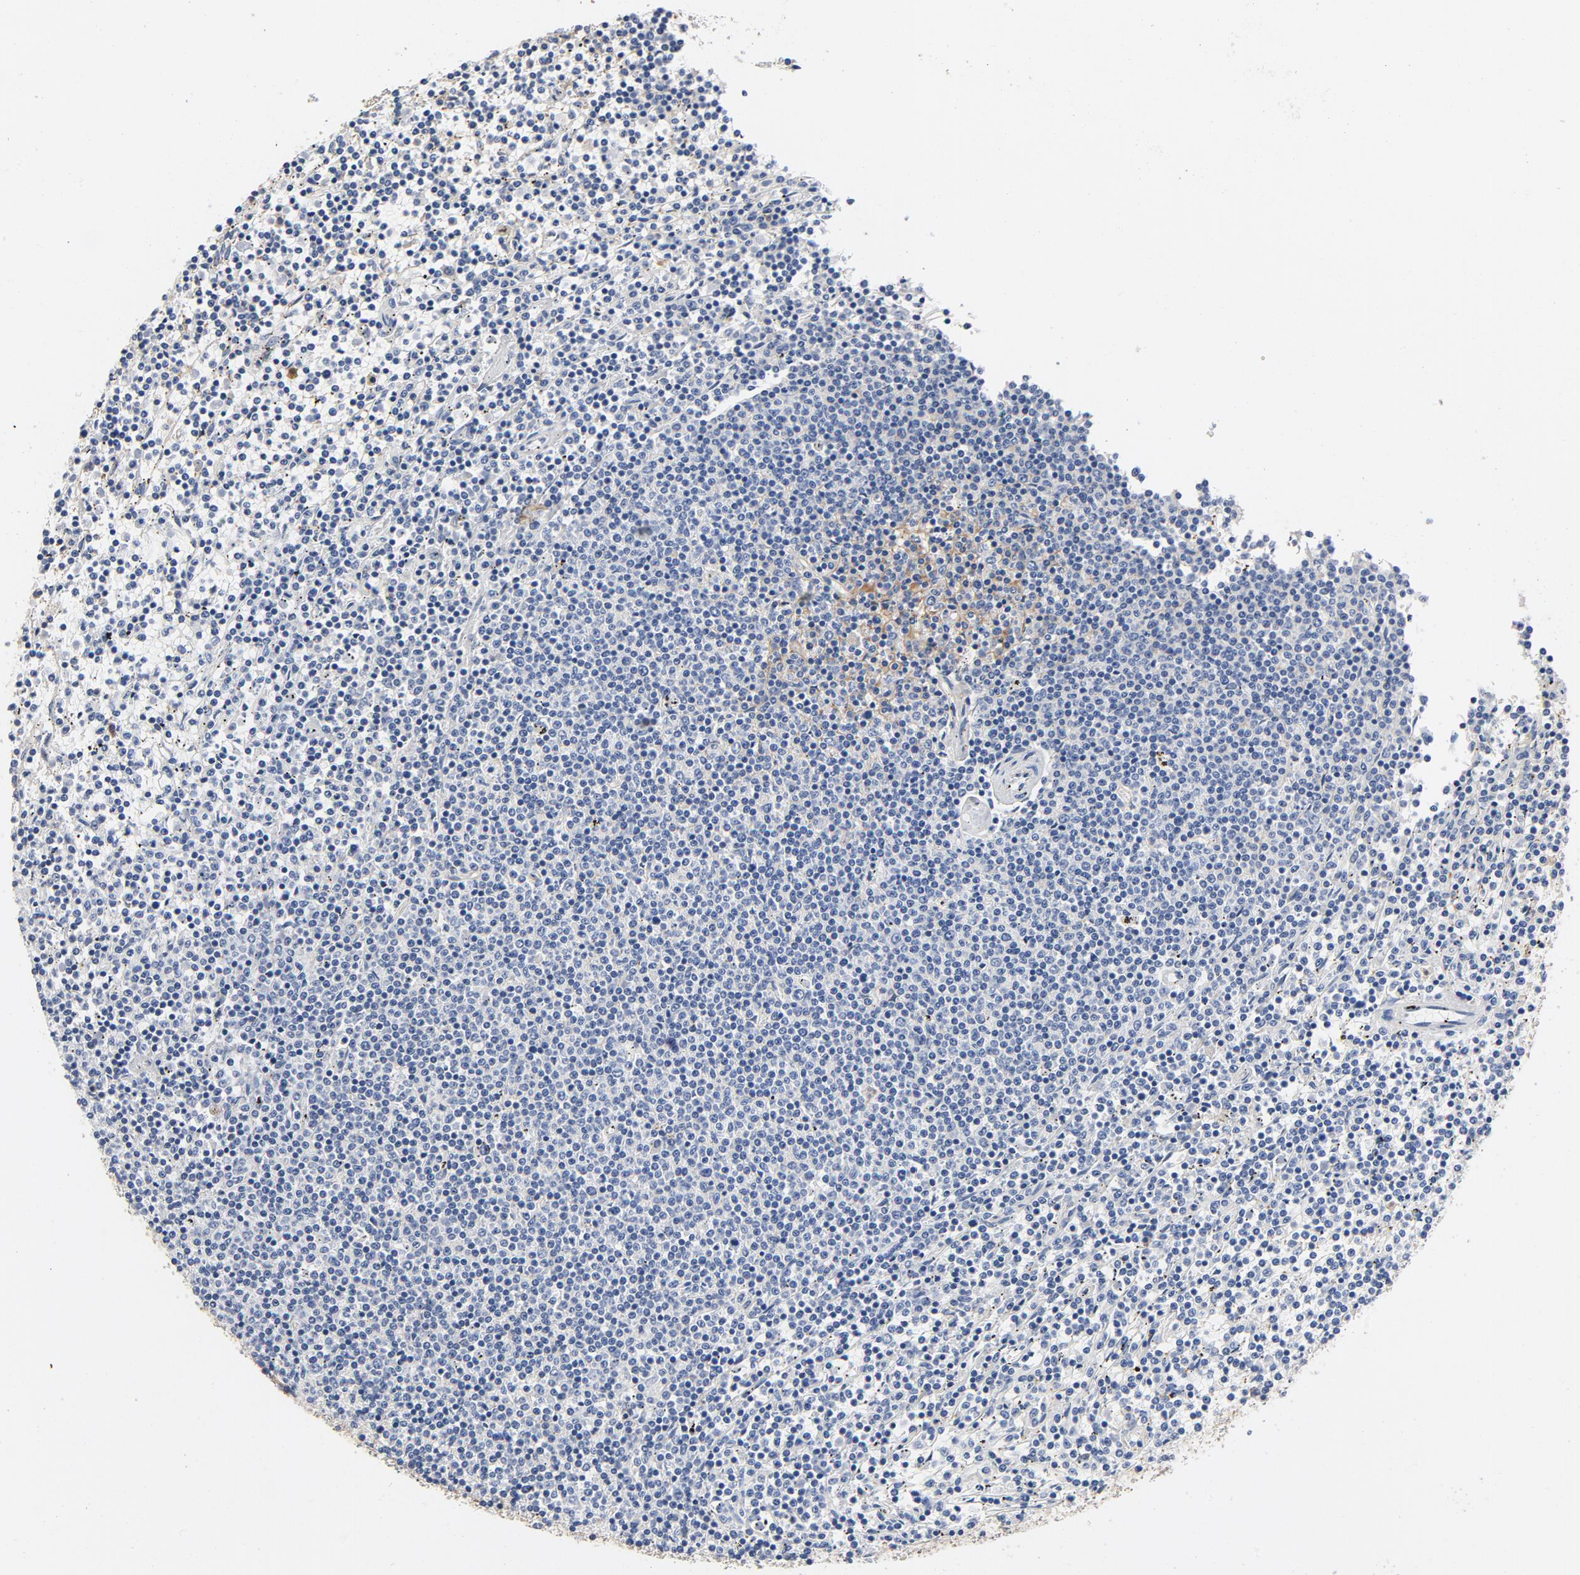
{"staining": {"intensity": "moderate", "quantity": "<25%", "location": "cytoplasmic/membranous"}, "tissue": "lymphoma", "cell_type": "Tumor cells", "image_type": "cancer", "snomed": [{"axis": "morphology", "description": "Malignant lymphoma, non-Hodgkin's type, Low grade"}, {"axis": "topography", "description": "Spleen"}], "caption": "Low-grade malignant lymphoma, non-Hodgkin's type stained for a protein (brown) reveals moderate cytoplasmic/membranous positive expression in about <25% of tumor cells.", "gene": "SRC", "patient": {"sex": "female", "age": 50}}